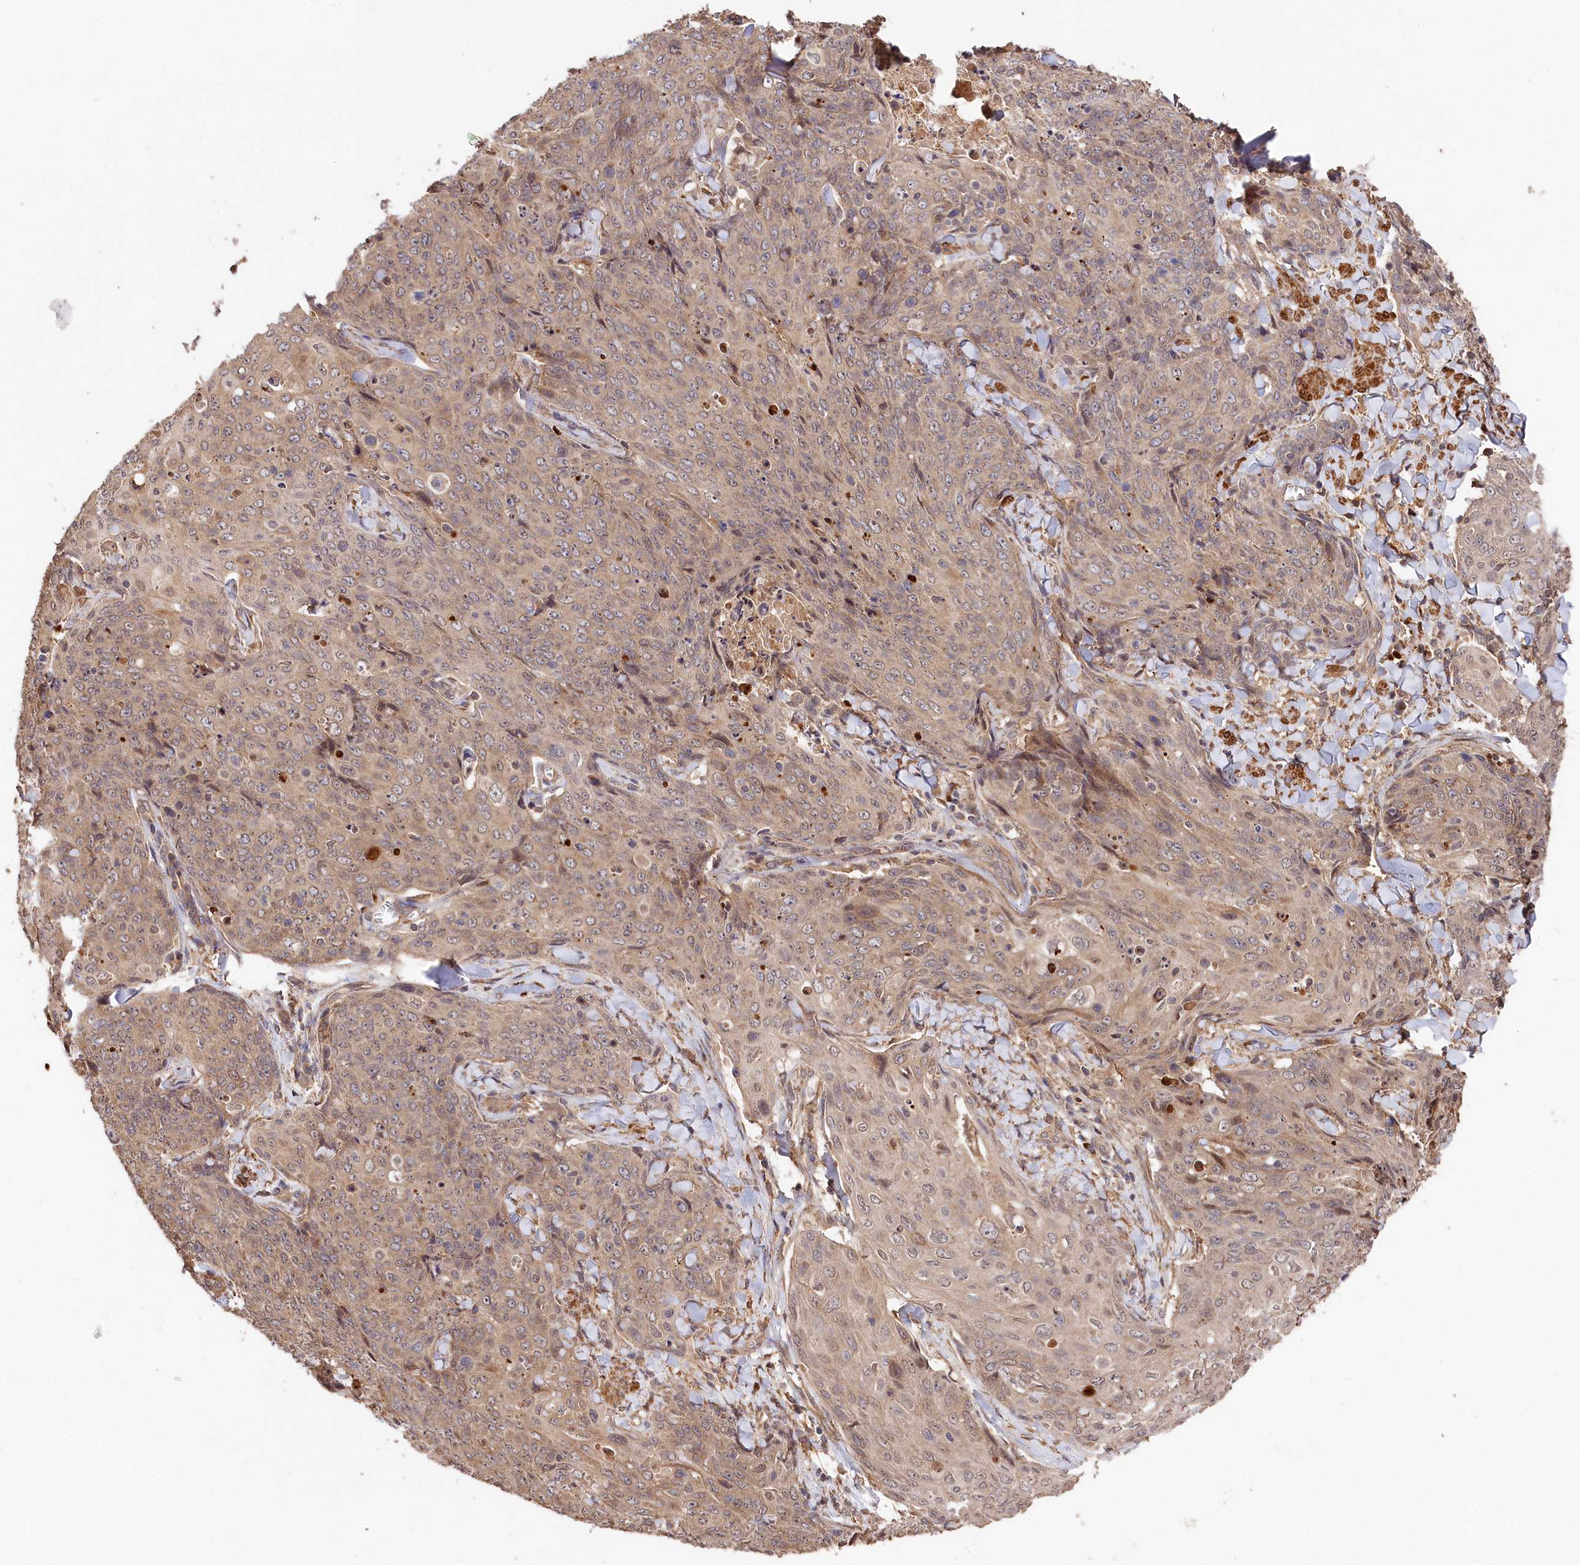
{"staining": {"intensity": "weak", "quantity": ">75%", "location": "cytoplasmic/membranous"}, "tissue": "skin cancer", "cell_type": "Tumor cells", "image_type": "cancer", "snomed": [{"axis": "morphology", "description": "Squamous cell carcinoma, NOS"}, {"axis": "topography", "description": "Skin"}, {"axis": "topography", "description": "Vulva"}], "caption": "Immunohistochemical staining of human squamous cell carcinoma (skin) shows low levels of weak cytoplasmic/membranous staining in about >75% of tumor cells.", "gene": "MCF2L2", "patient": {"sex": "female", "age": 85}}